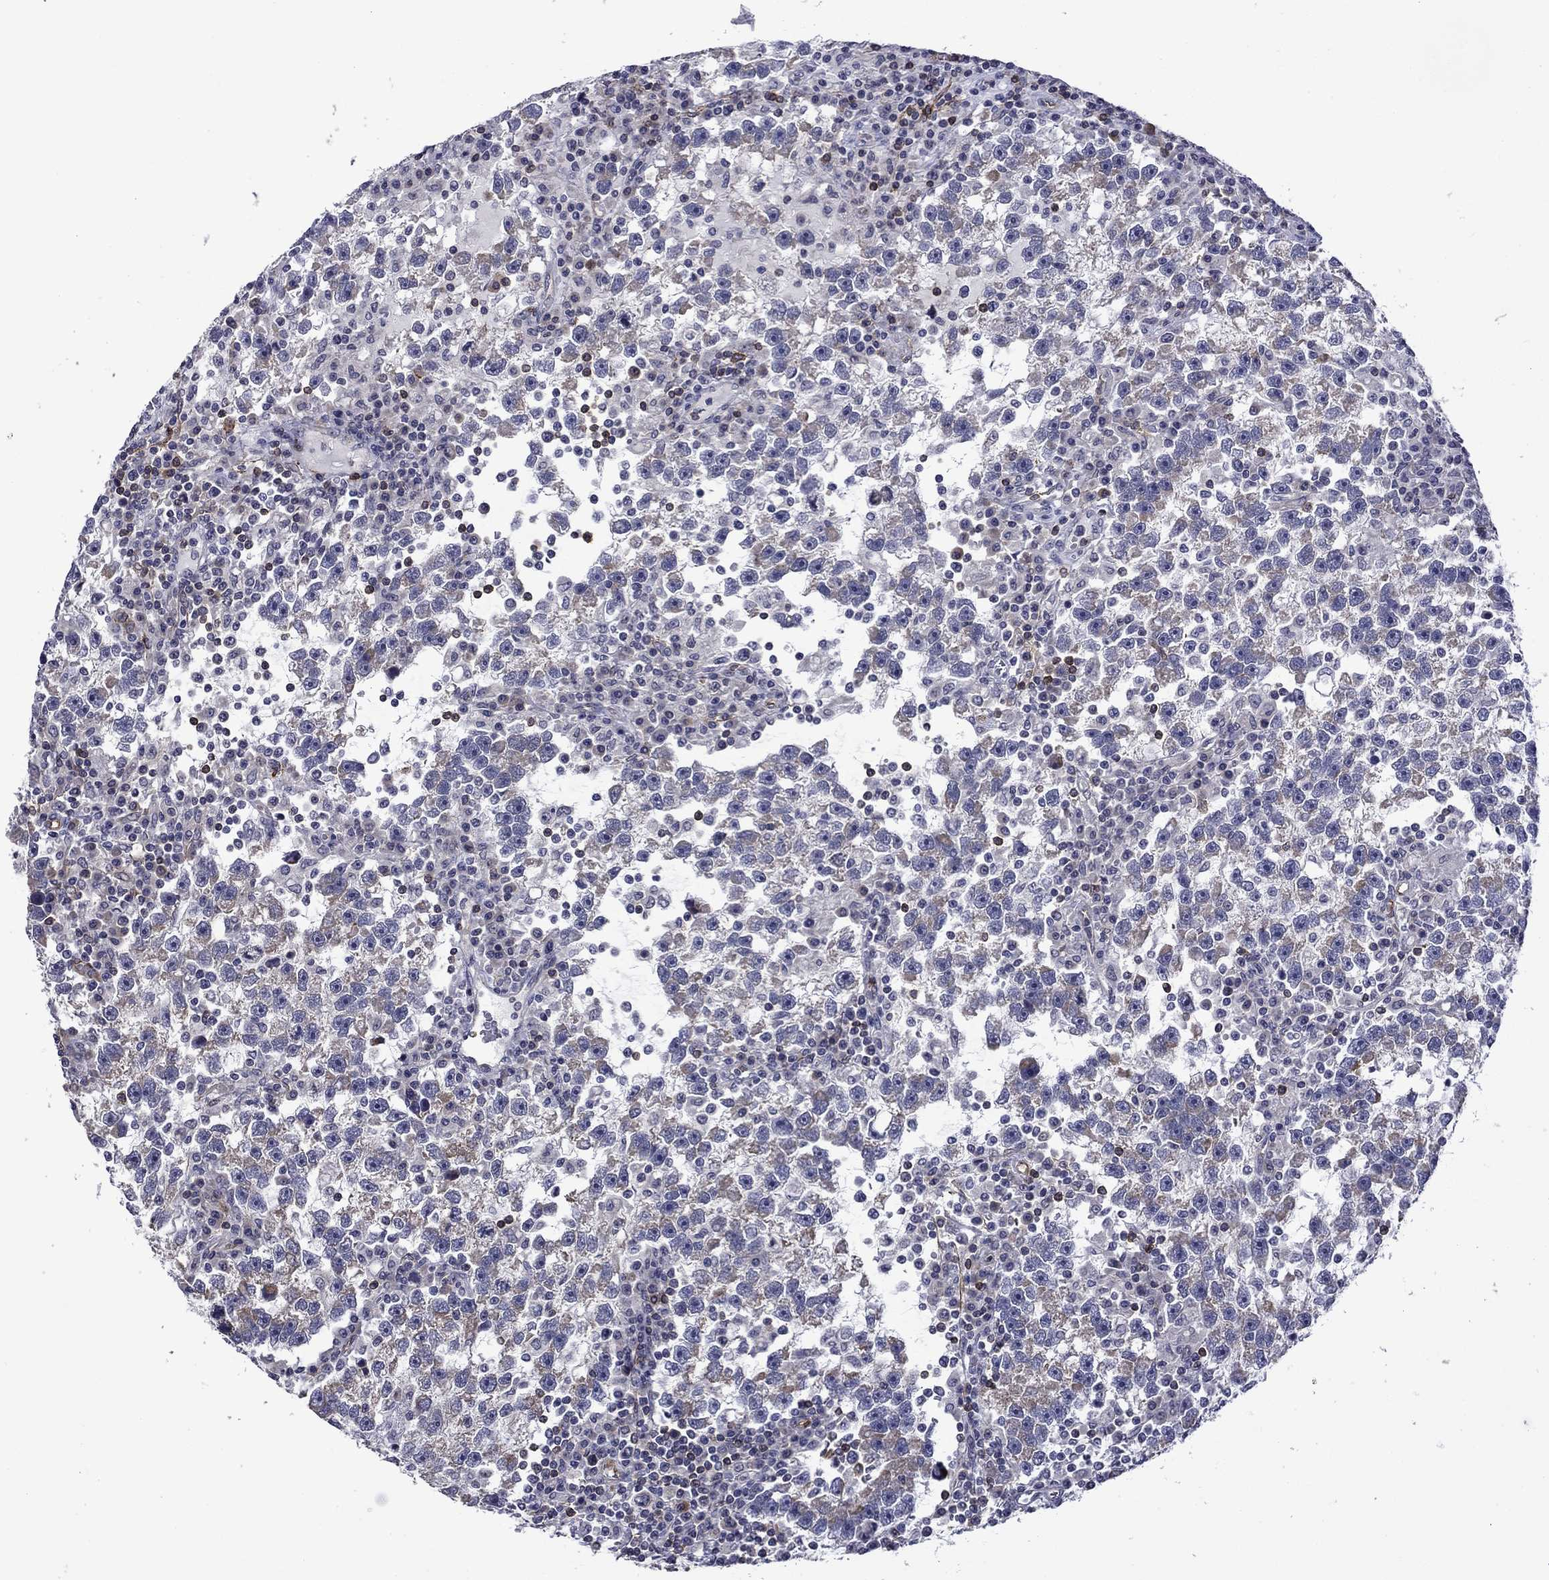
{"staining": {"intensity": "weak", "quantity": "<25%", "location": "cytoplasmic/membranous"}, "tissue": "testis cancer", "cell_type": "Tumor cells", "image_type": "cancer", "snomed": [{"axis": "morphology", "description": "Seminoma, NOS"}, {"axis": "topography", "description": "Testis"}], "caption": "Seminoma (testis) stained for a protein using immunohistochemistry (IHC) exhibits no expression tumor cells.", "gene": "LMO7", "patient": {"sex": "male", "age": 47}}